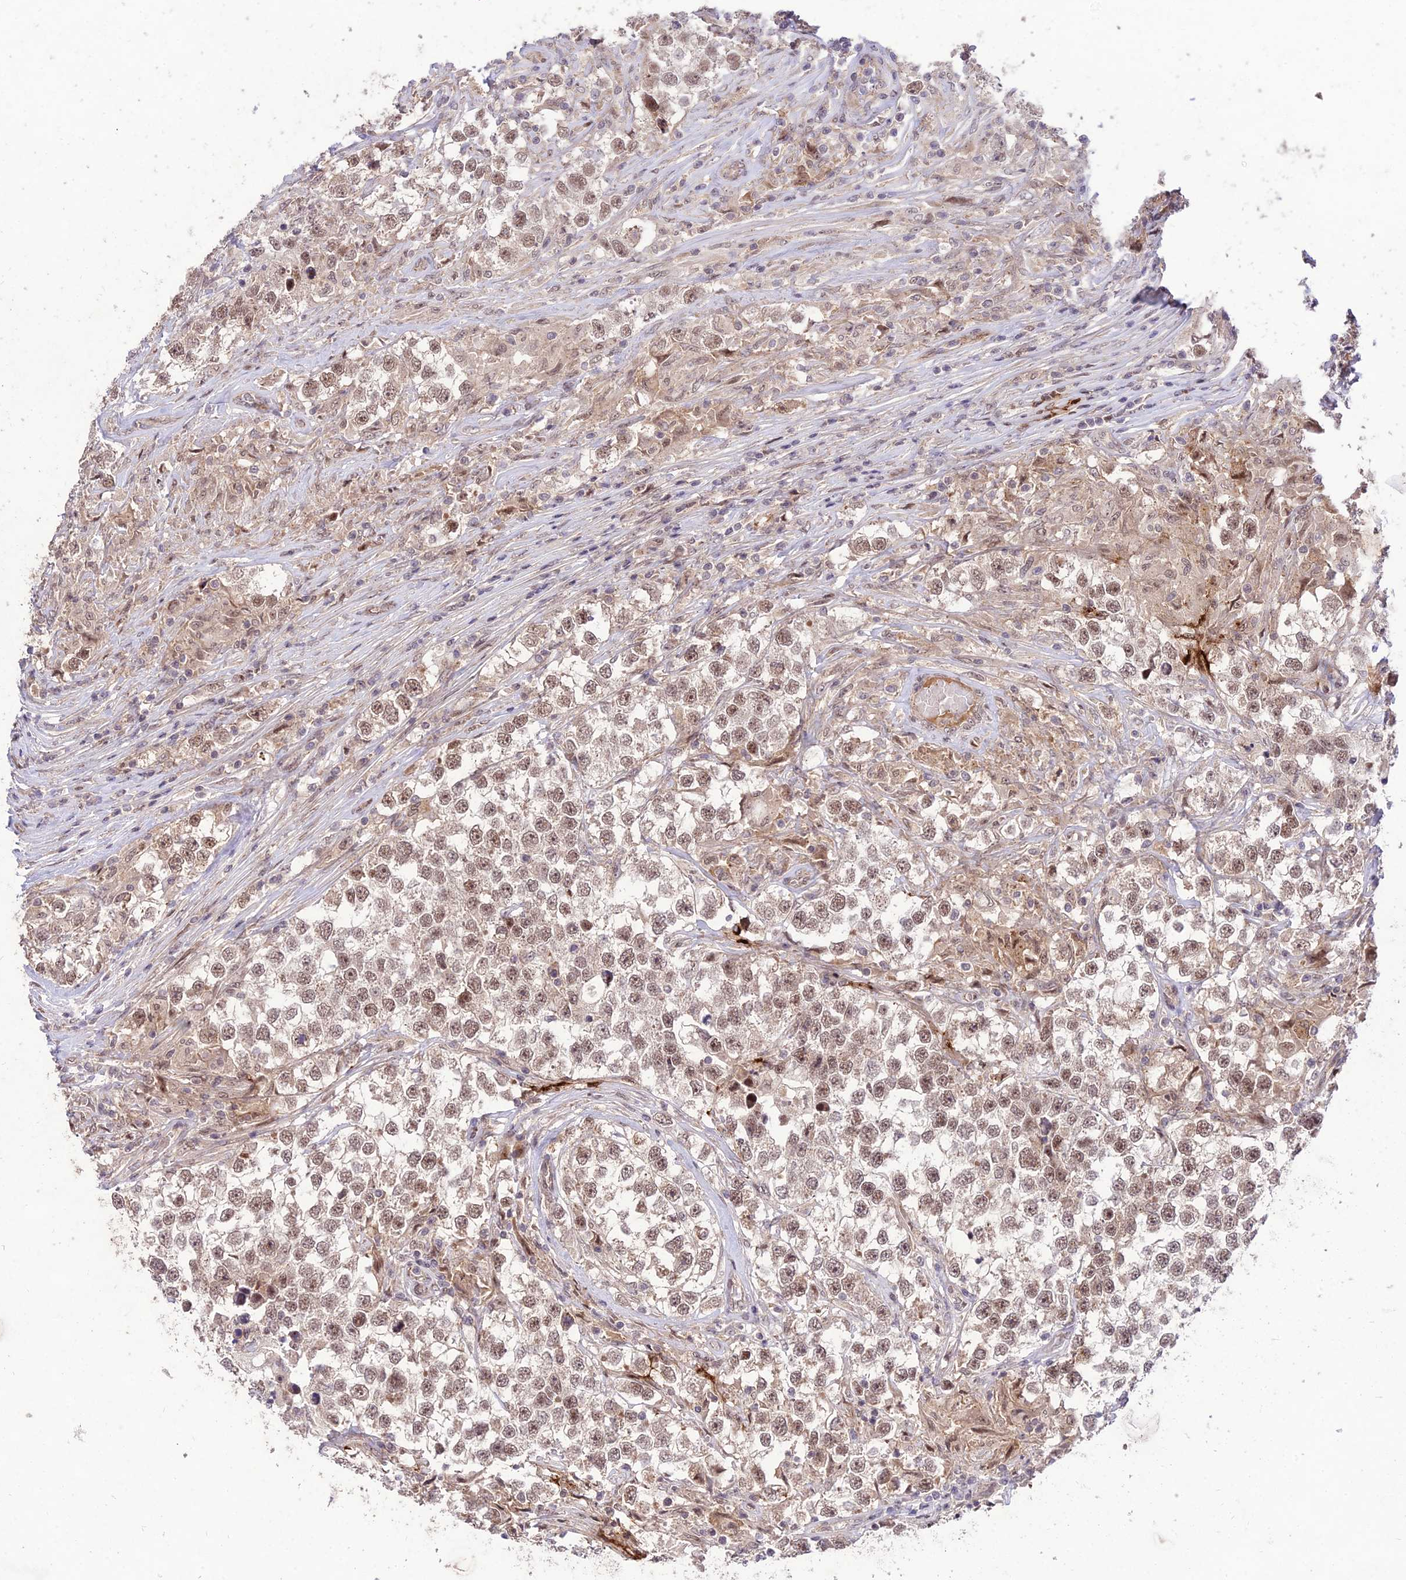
{"staining": {"intensity": "moderate", "quantity": ">75%", "location": "nuclear"}, "tissue": "testis cancer", "cell_type": "Tumor cells", "image_type": "cancer", "snomed": [{"axis": "morphology", "description": "Seminoma, NOS"}, {"axis": "topography", "description": "Testis"}], "caption": "Immunohistochemistry of human testis seminoma exhibits medium levels of moderate nuclear positivity in about >75% of tumor cells. Nuclei are stained in blue.", "gene": "ZNF85", "patient": {"sex": "male", "age": 46}}